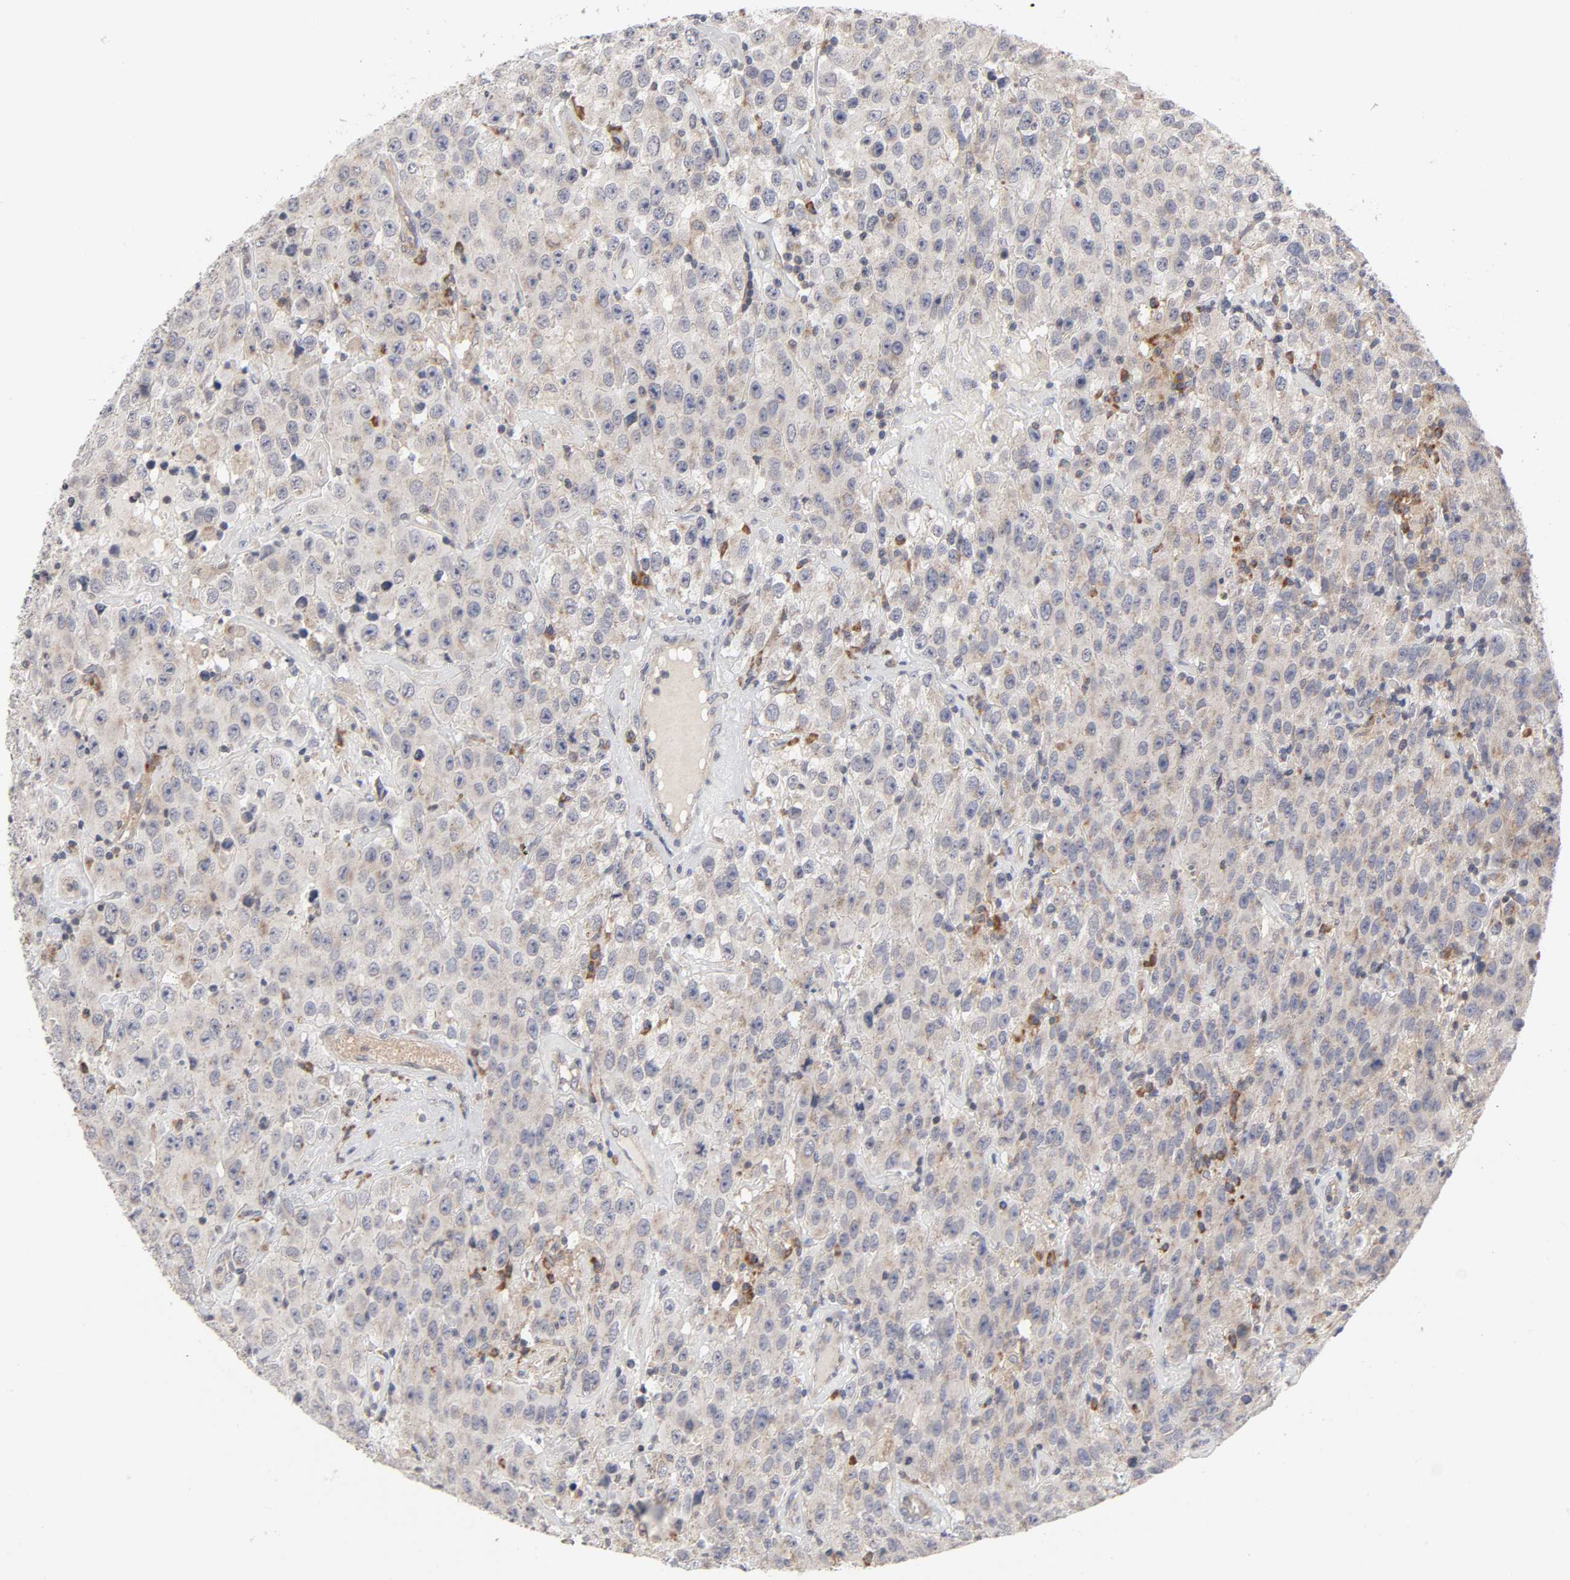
{"staining": {"intensity": "weak", "quantity": "25%-75%", "location": "cytoplasmic/membranous"}, "tissue": "testis cancer", "cell_type": "Tumor cells", "image_type": "cancer", "snomed": [{"axis": "morphology", "description": "Seminoma, NOS"}, {"axis": "topography", "description": "Testis"}], "caption": "Protein expression analysis of human testis cancer reveals weak cytoplasmic/membranous expression in about 25%-75% of tumor cells.", "gene": "IL4R", "patient": {"sex": "male", "age": 52}}